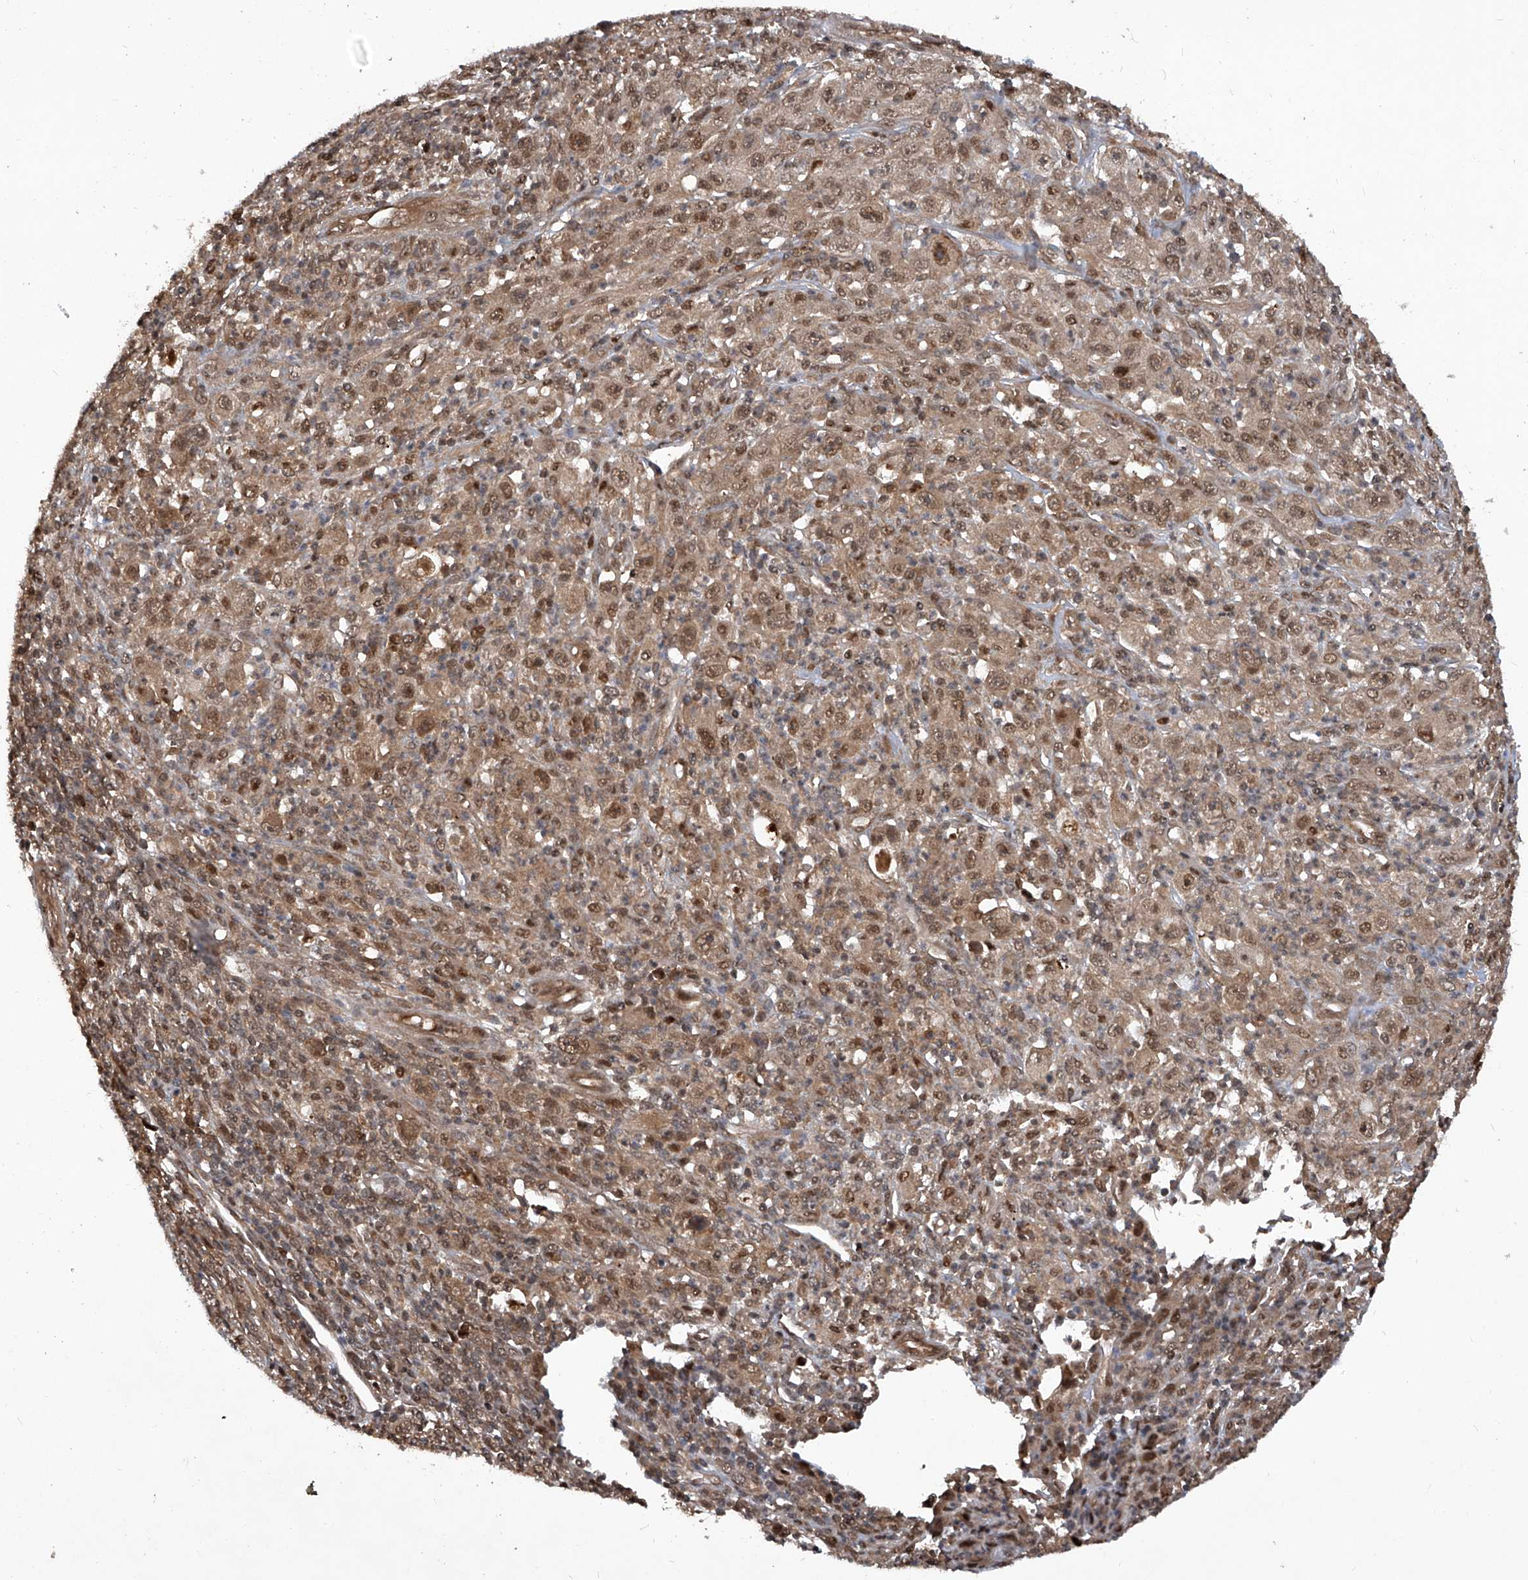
{"staining": {"intensity": "moderate", "quantity": ">75%", "location": "nuclear"}, "tissue": "melanoma", "cell_type": "Tumor cells", "image_type": "cancer", "snomed": [{"axis": "morphology", "description": "Malignant melanoma, Metastatic site"}, {"axis": "topography", "description": "Skin"}], "caption": "DAB (3,3'-diaminobenzidine) immunohistochemical staining of human malignant melanoma (metastatic site) exhibits moderate nuclear protein expression in approximately >75% of tumor cells. The staining is performed using DAB brown chromogen to label protein expression. The nuclei are counter-stained blue using hematoxylin.", "gene": "PSMB1", "patient": {"sex": "female", "age": 56}}